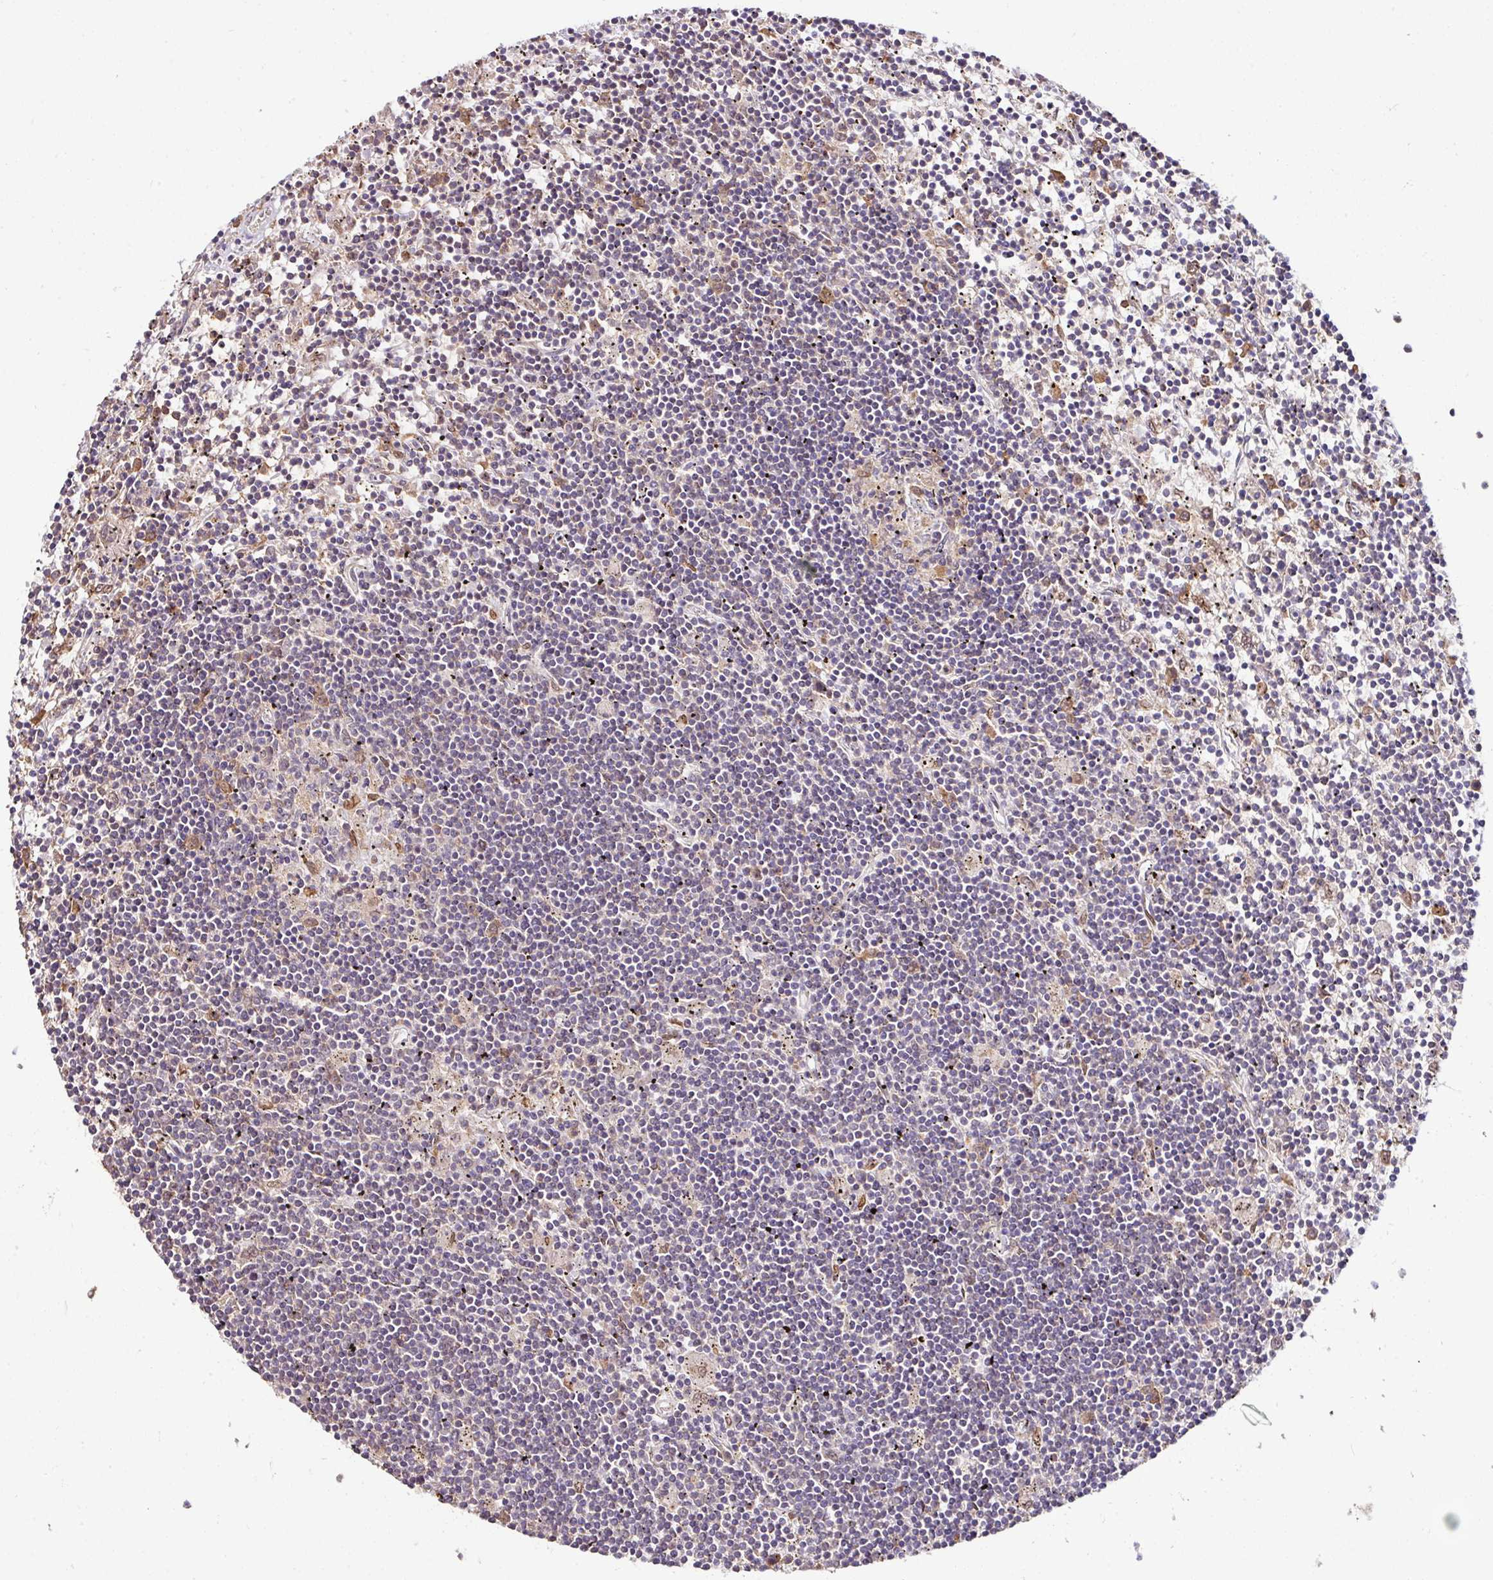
{"staining": {"intensity": "moderate", "quantity": "<25%", "location": "cytoplasmic/membranous"}, "tissue": "lymphoma", "cell_type": "Tumor cells", "image_type": "cancer", "snomed": [{"axis": "morphology", "description": "Malignant lymphoma, non-Hodgkin's type, Low grade"}, {"axis": "topography", "description": "Spleen"}], "caption": "Immunohistochemical staining of lymphoma reveals low levels of moderate cytoplasmic/membranous protein expression in about <25% of tumor cells.", "gene": "CPD", "patient": {"sex": "male", "age": 76}}